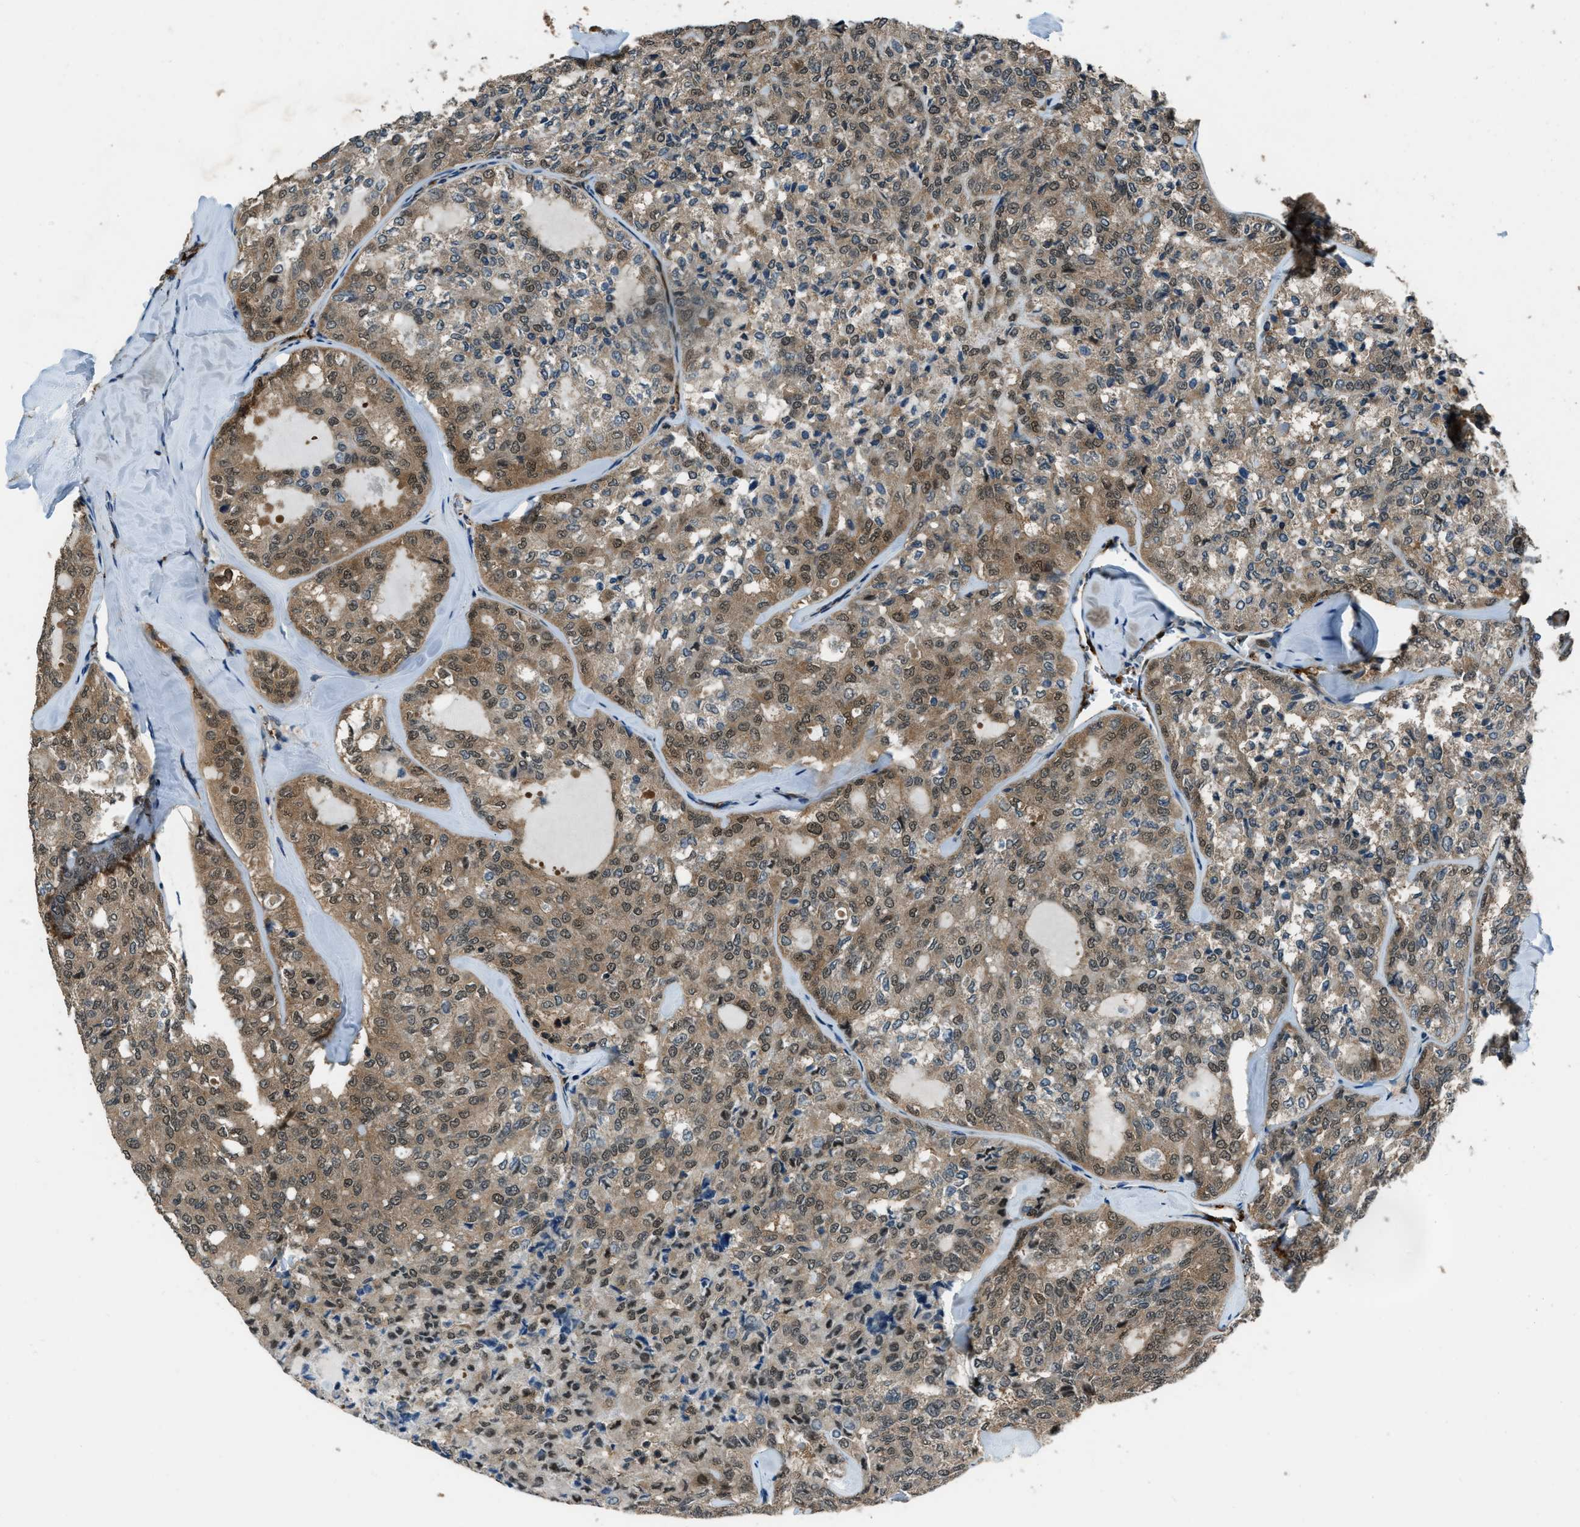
{"staining": {"intensity": "moderate", "quantity": ">75%", "location": "cytoplasmic/membranous,nuclear"}, "tissue": "thyroid cancer", "cell_type": "Tumor cells", "image_type": "cancer", "snomed": [{"axis": "morphology", "description": "Follicular adenoma carcinoma, NOS"}, {"axis": "topography", "description": "Thyroid gland"}], "caption": "IHC photomicrograph of human follicular adenoma carcinoma (thyroid) stained for a protein (brown), which shows medium levels of moderate cytoplasmic/membranous and nuclear staining in approximately >75% of tumor cells.", "gene": "NUDCD3", "patient": {"sex": "male", "age": 75}}